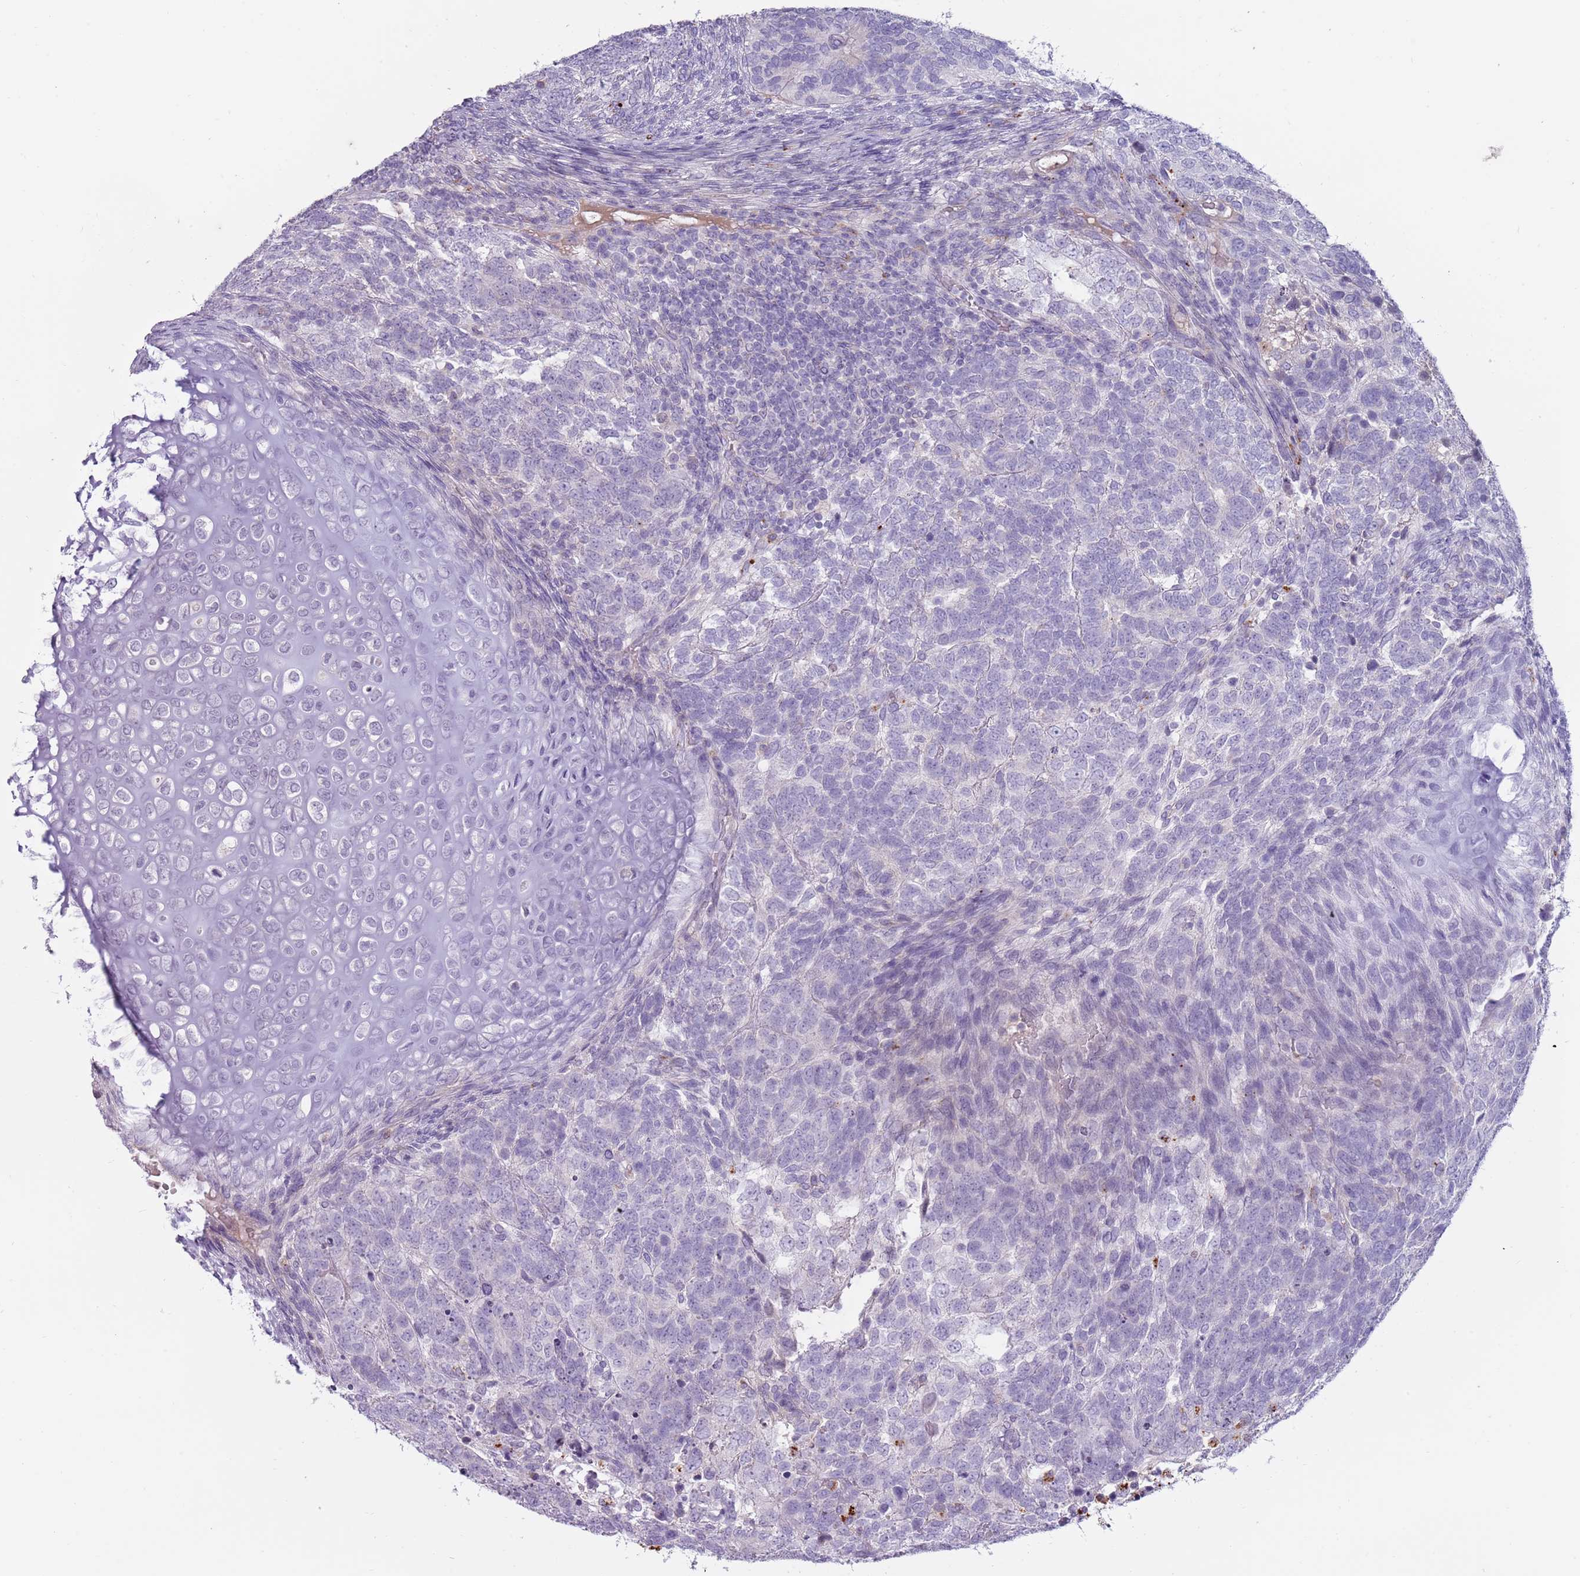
{"staining": {"intensity": "negative", "quantity": "none", "location": "none"}, "tissue": "testis cancer", "cell_type": "Tumor cells", "image_type": "cancer", "snomed": [{"axis": "morphology", "description": "Carcinoma, Embryonal, NOS"}, {"axis": "topography", "description": "Testis"}], "caption": "There is no significant staining in tumor cells of embryonal carcinoma (testis). (DAB (3,3'-diaminobenzidine) immunohistochemistry (IHC) with hematoxylin counter stain).", "gene": "NWD2", "patient": {"sex": "male", "age": 23}}